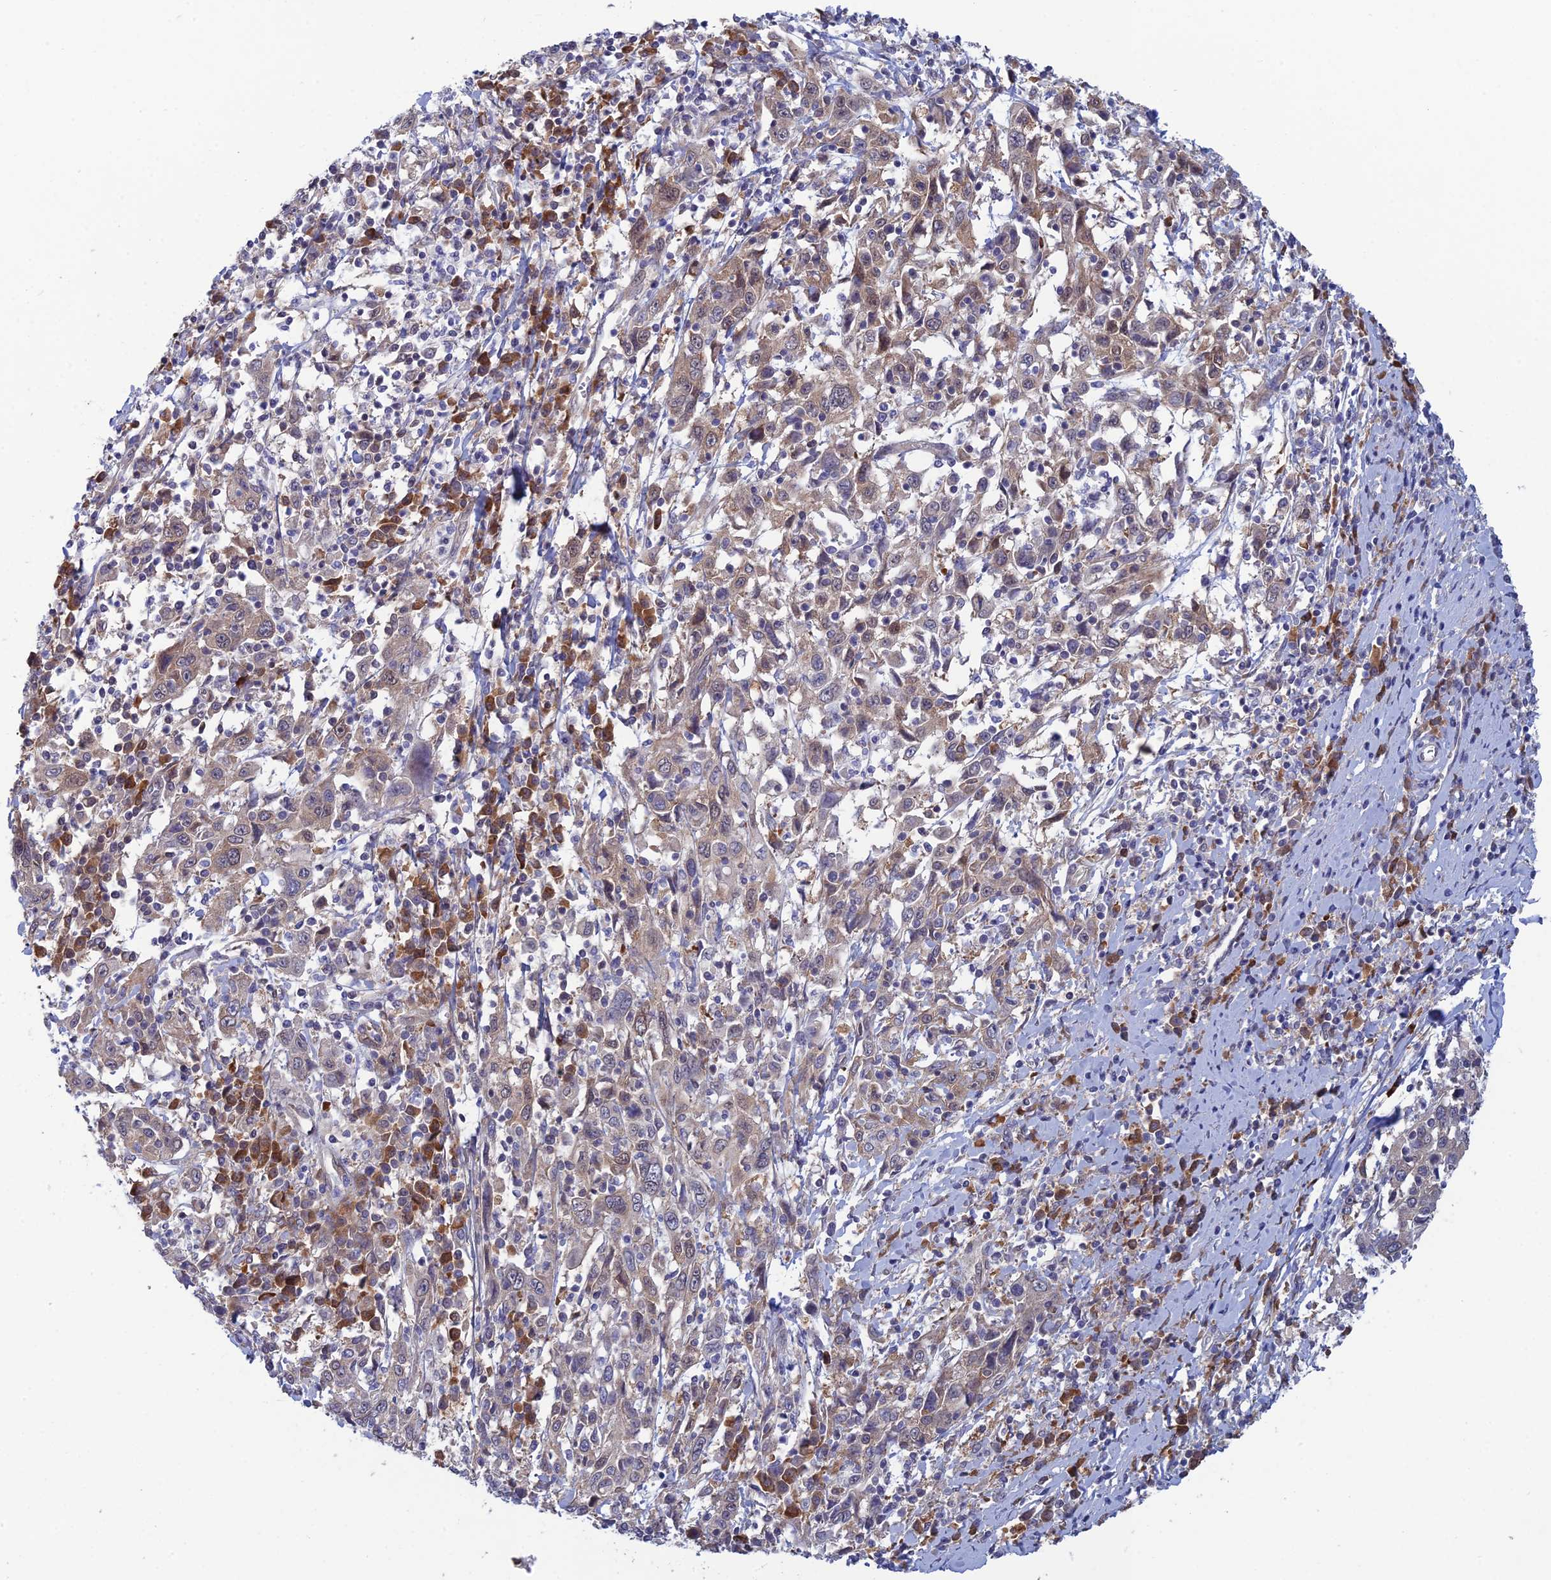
{"staining": {"intensity": "weak", "quantity": "<25%", "location": "cytoplasmic/membranous"}, "tissue": "cervical cancer", "cell_type": "Tumor cells", "image_type": "cancer", "snomed": [{"axis": "morphology", "description": "Squamous cell carcinoma, NOS"}, {"axis": "topography", "description": "Cervix"}], "caption": "This histopathology image is of cervical cancer stained with IHC to label a protein in brown with the nuclei are counter-stained blue. There is no expression in tumor cells.", "gene": "SRA1", "patient": {"sex": "female", "age": 46}}